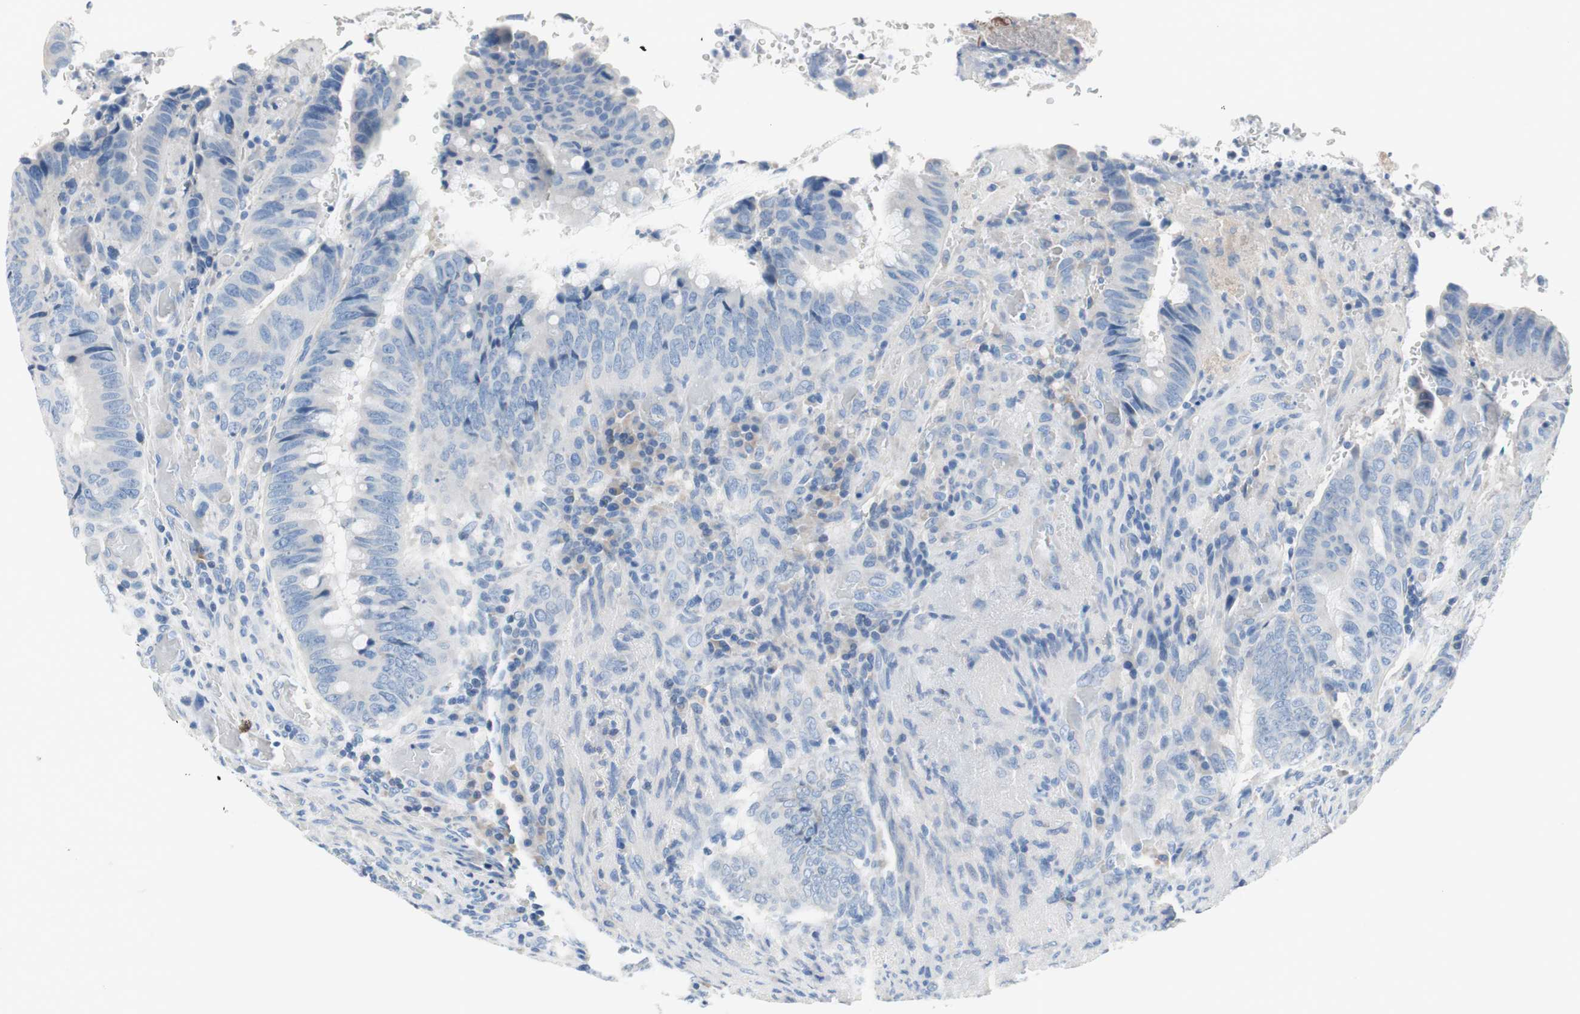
{"staining": {"intensity": "negative", "quantity": "none", "location": "none"}, "tissue": "colorectal cancer", "cell_type": "Tumor cells", "image_type": "cancer", "snomed": [{"axis": "morphology", "description": "Normal tissue, NOS"}, {"axis": "morphology", "description": "Adenocarcinoma, NOS"}, {"axis": "topography", "description": "Rectum"}, {"axis": "topography", "description": "Peripheral nerve tissue"}], "caption": "This is a photomicrograph of immunohistochemistry staining of colorectal cancer (adenocarcinoma), which shows no staining in tumor cells. Nuclei are stained in blue.", "gene": "EVA1A", "patient": {"sex": "male", "age": 92}}